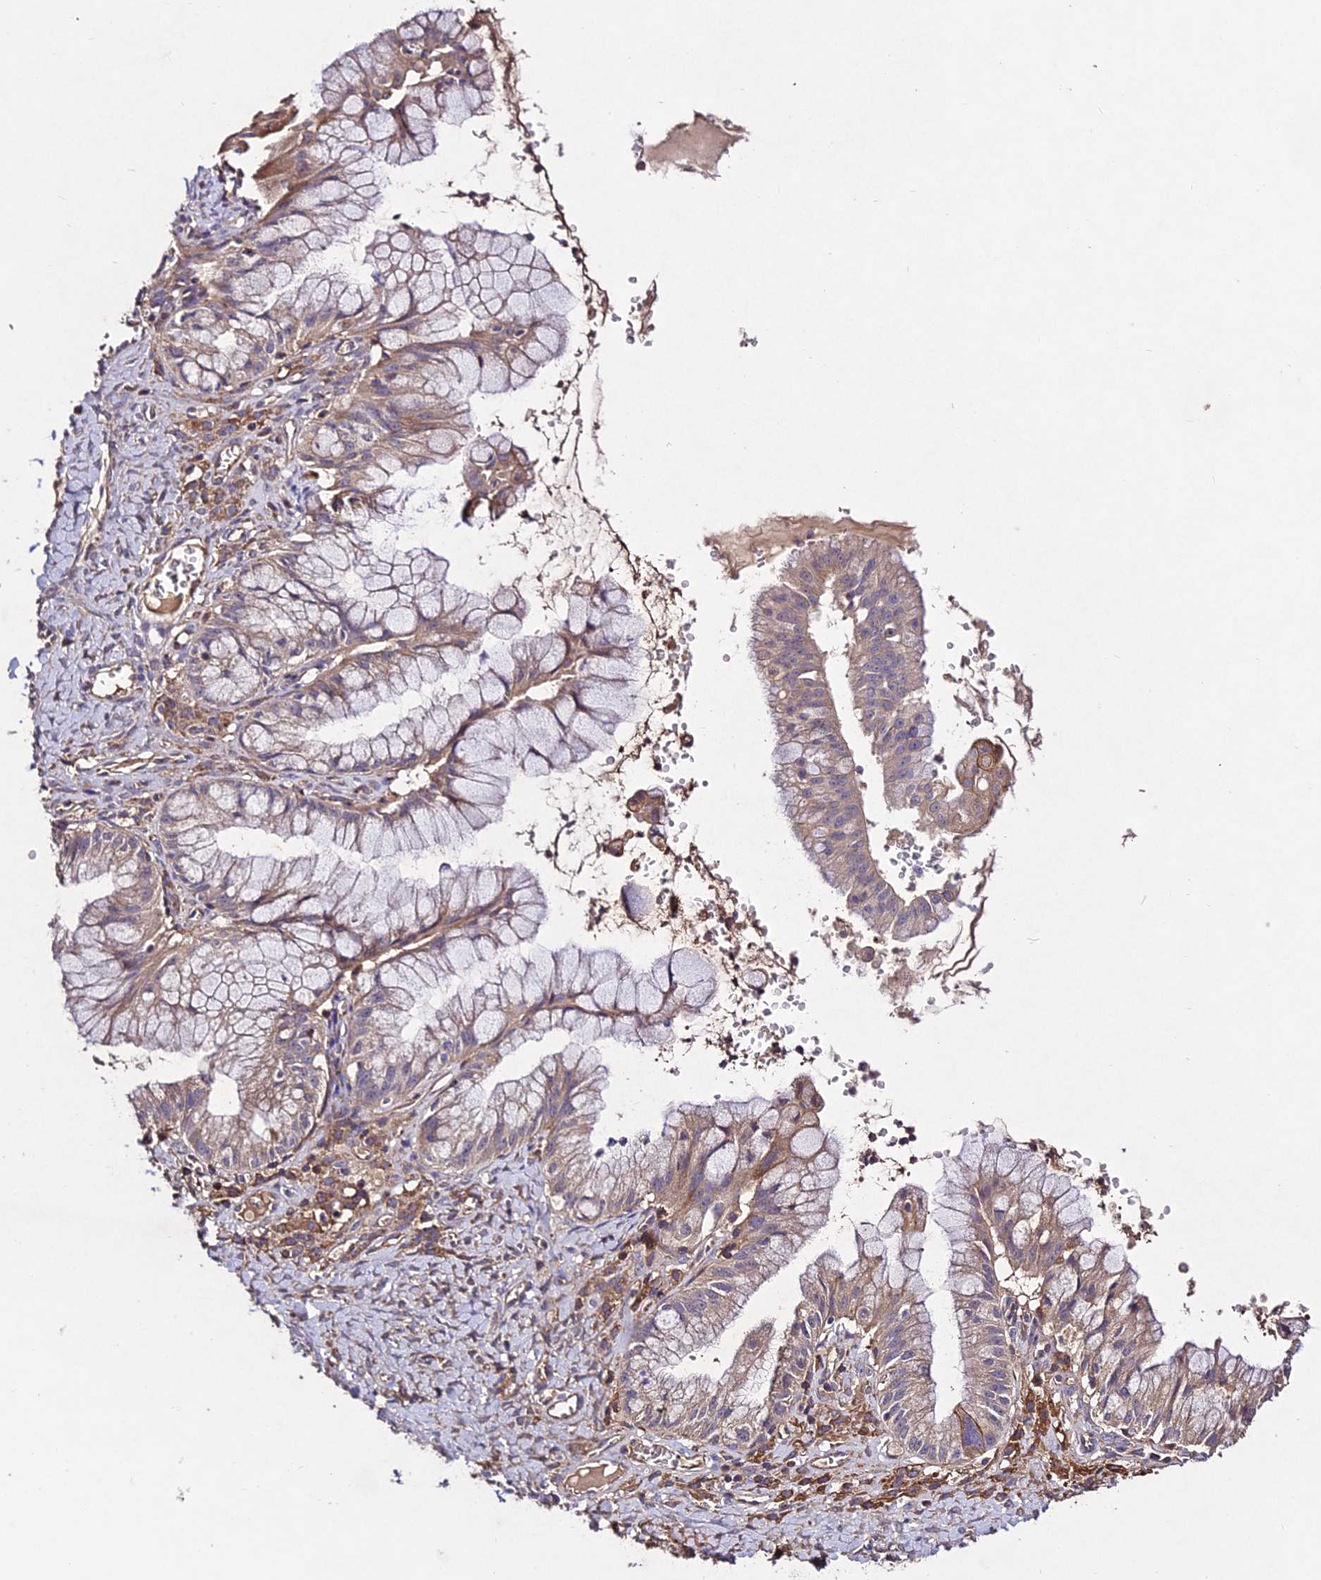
{"staining": {"intensity": "moderate", "quantity": ">75%", "location": "cytoplasmic/membranous"}, "tissue": "ovarian cancer", "cell_type": "Tumor cells", "image_type": "cancer", "snomed": [{"axis": "morphology", "description": "Cystadenocarcinoma, mucinous, NOS"}, {"axis": "topography", "description": "Ovary"}], "caption": "Protein expression analysis of ovarian cancer exhibits moderate cytoplasmic/membranous expression in approximately >75% of tumor cells.", "gene": "AP3M2", "patient": {"sex": "female", "age": 70}}